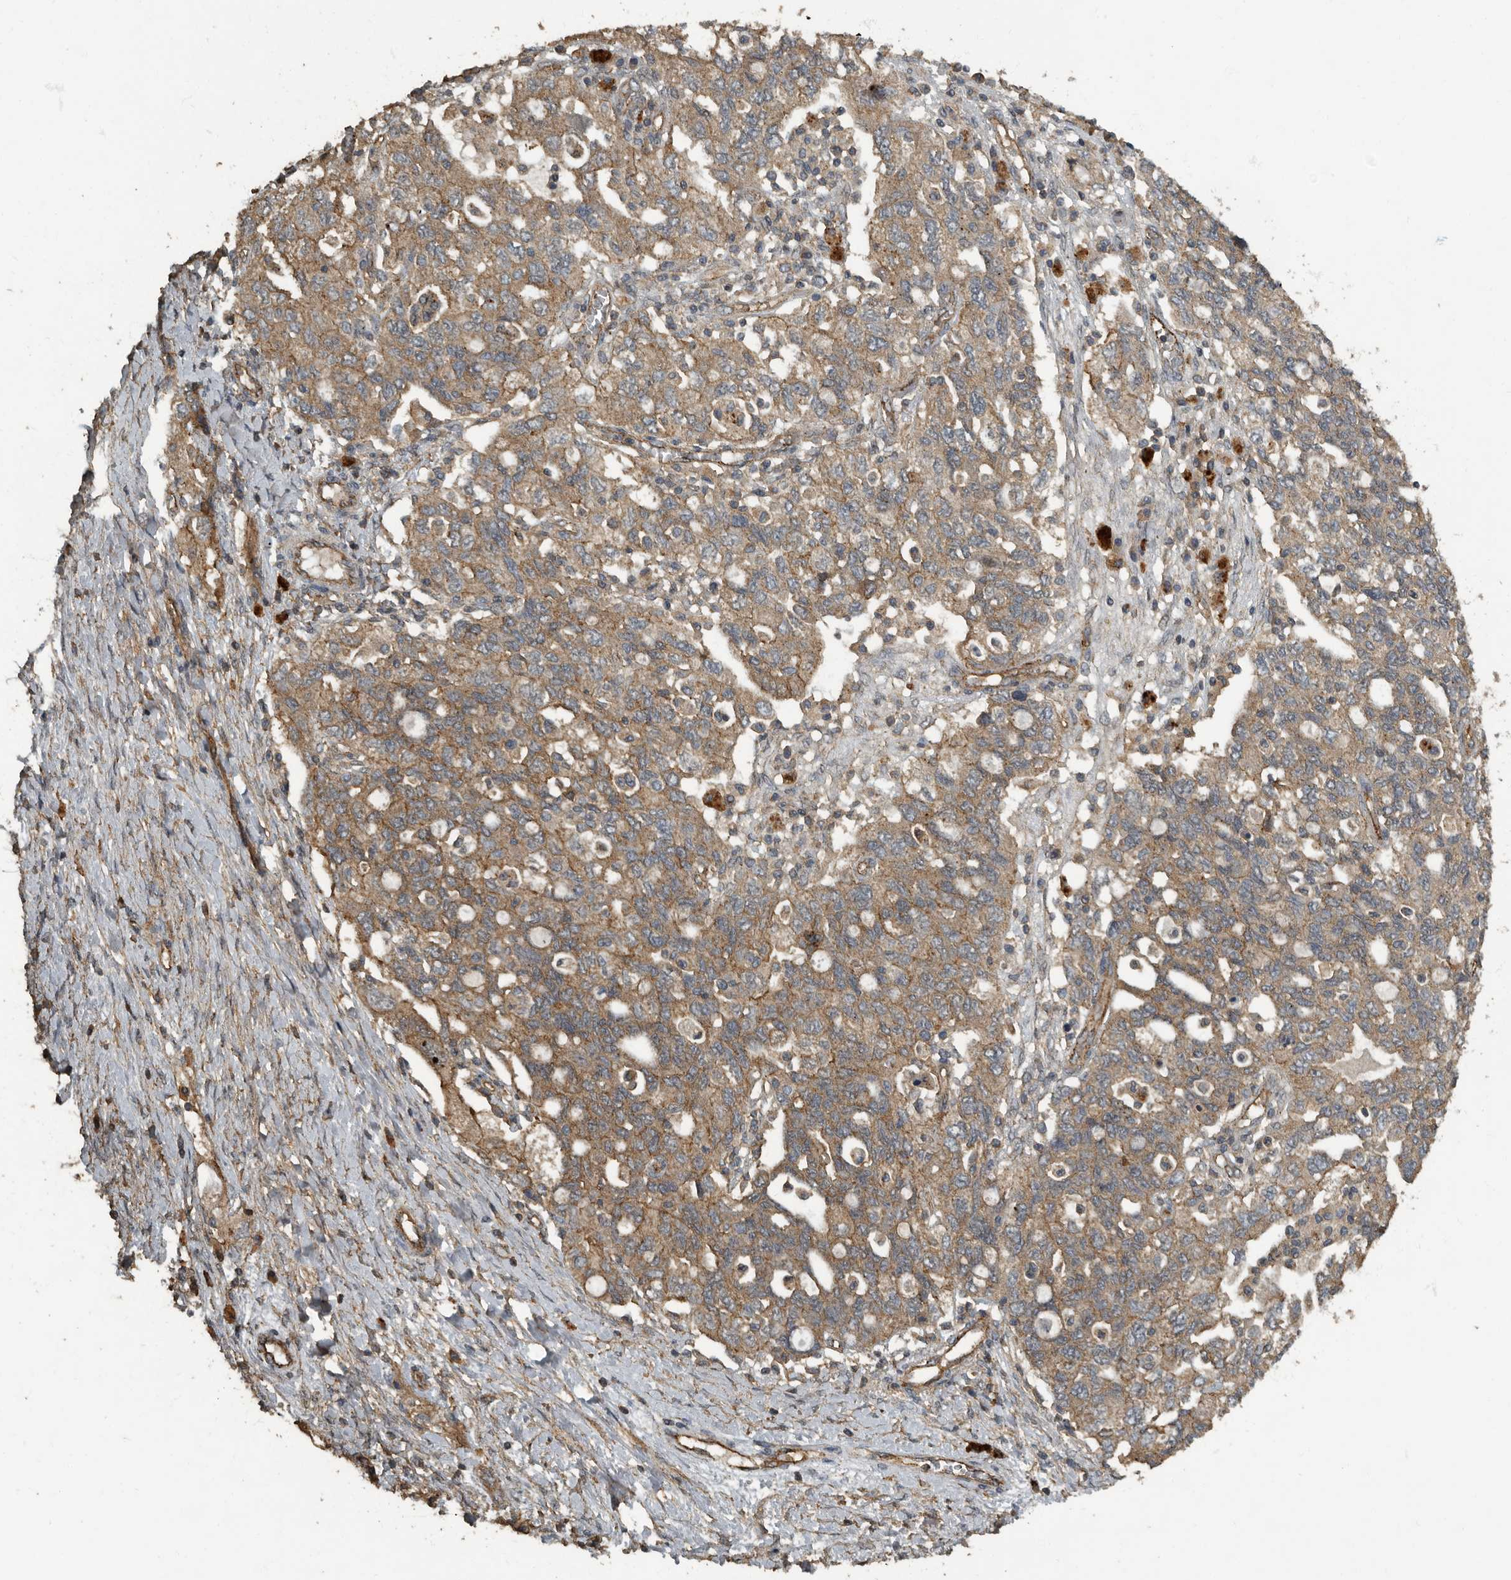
{"staining": {"intensity": "weak", "quantity": ">75%", "location": "cytoplasmic/membranous"}, "tissue": "ovarian cancer", "cell_type": "Tumor cells", "image_type": "cancer", "snomed": [{"axis": "morphology", "description": "Carcinoma, NOS"}, {"axis": "morphology", "description": "Cystadenocarcinoma, serous, NOS"}, {"axis": "topography", "description": "Ovary"}], "caption": "Ovarian cancer (carcinoma) was stained to show a protein in brown. There is low levels of weak cytoplasmic/membranous positivity in about >75% of tumor cells.", "gene": "IL15RA", "patient": {"sex": "female", "age": 69}}